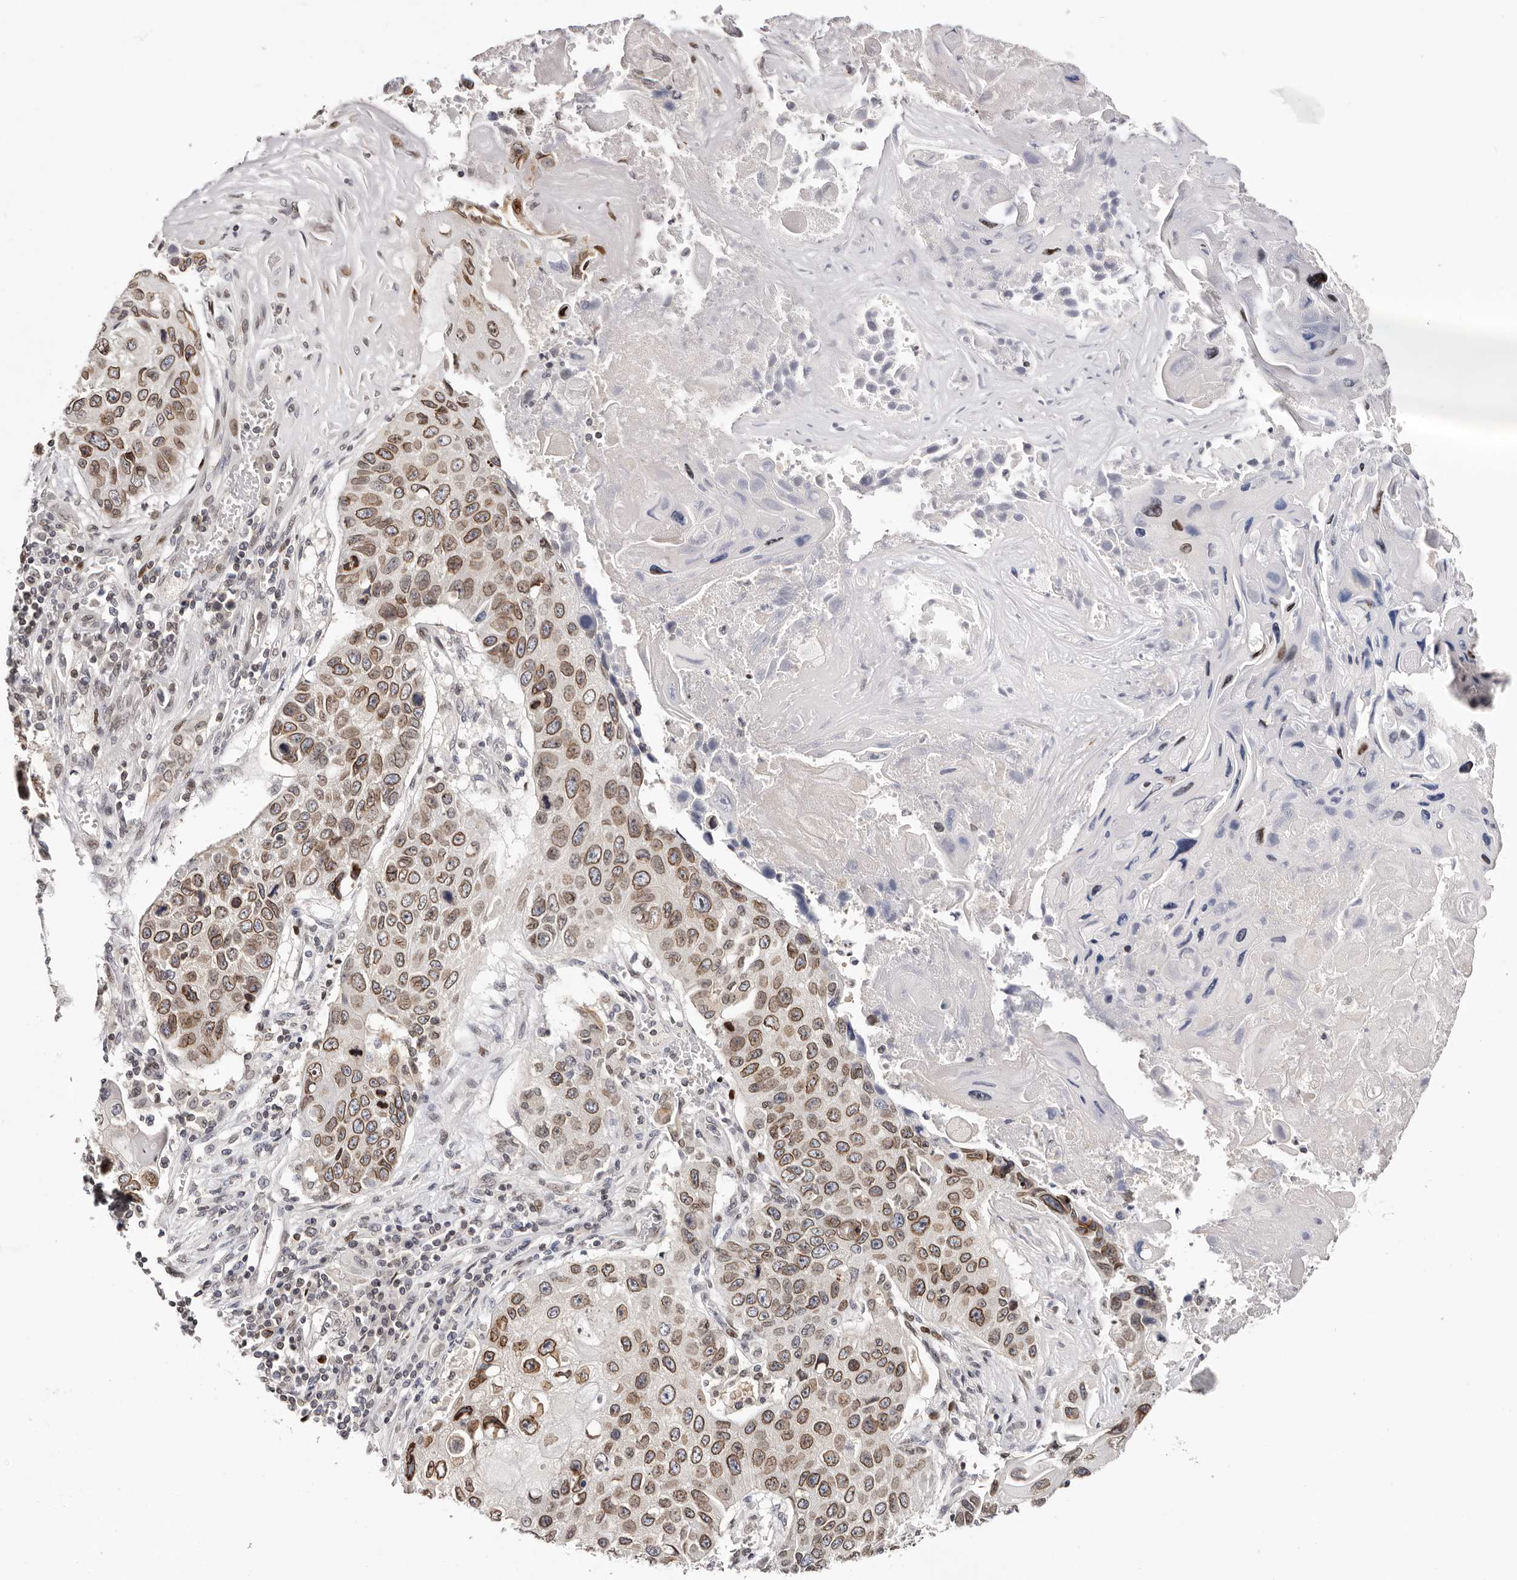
{"staining": {"intensity": "moderate", "quantity": ">75%", "location": "cytoplasmic/membranous,nuclear"}, "tissue": "lung cancer", "cell_type": "Tumor cells", "image_type": "cancer", "snomed": [{"axis": "morphology", "description": "Squamous cell carcinoma, NOS"}, {"axis": "topography", "description": "Lung"}], "caption": "This is an image of IHC staining of lung squamous cell carcinoma, which shows moderate staining in the cytoplasmic/membranous and nuclear of tumor cells.", "gene": "NUP153", "patient": {"sex": "male", "age": 61}}